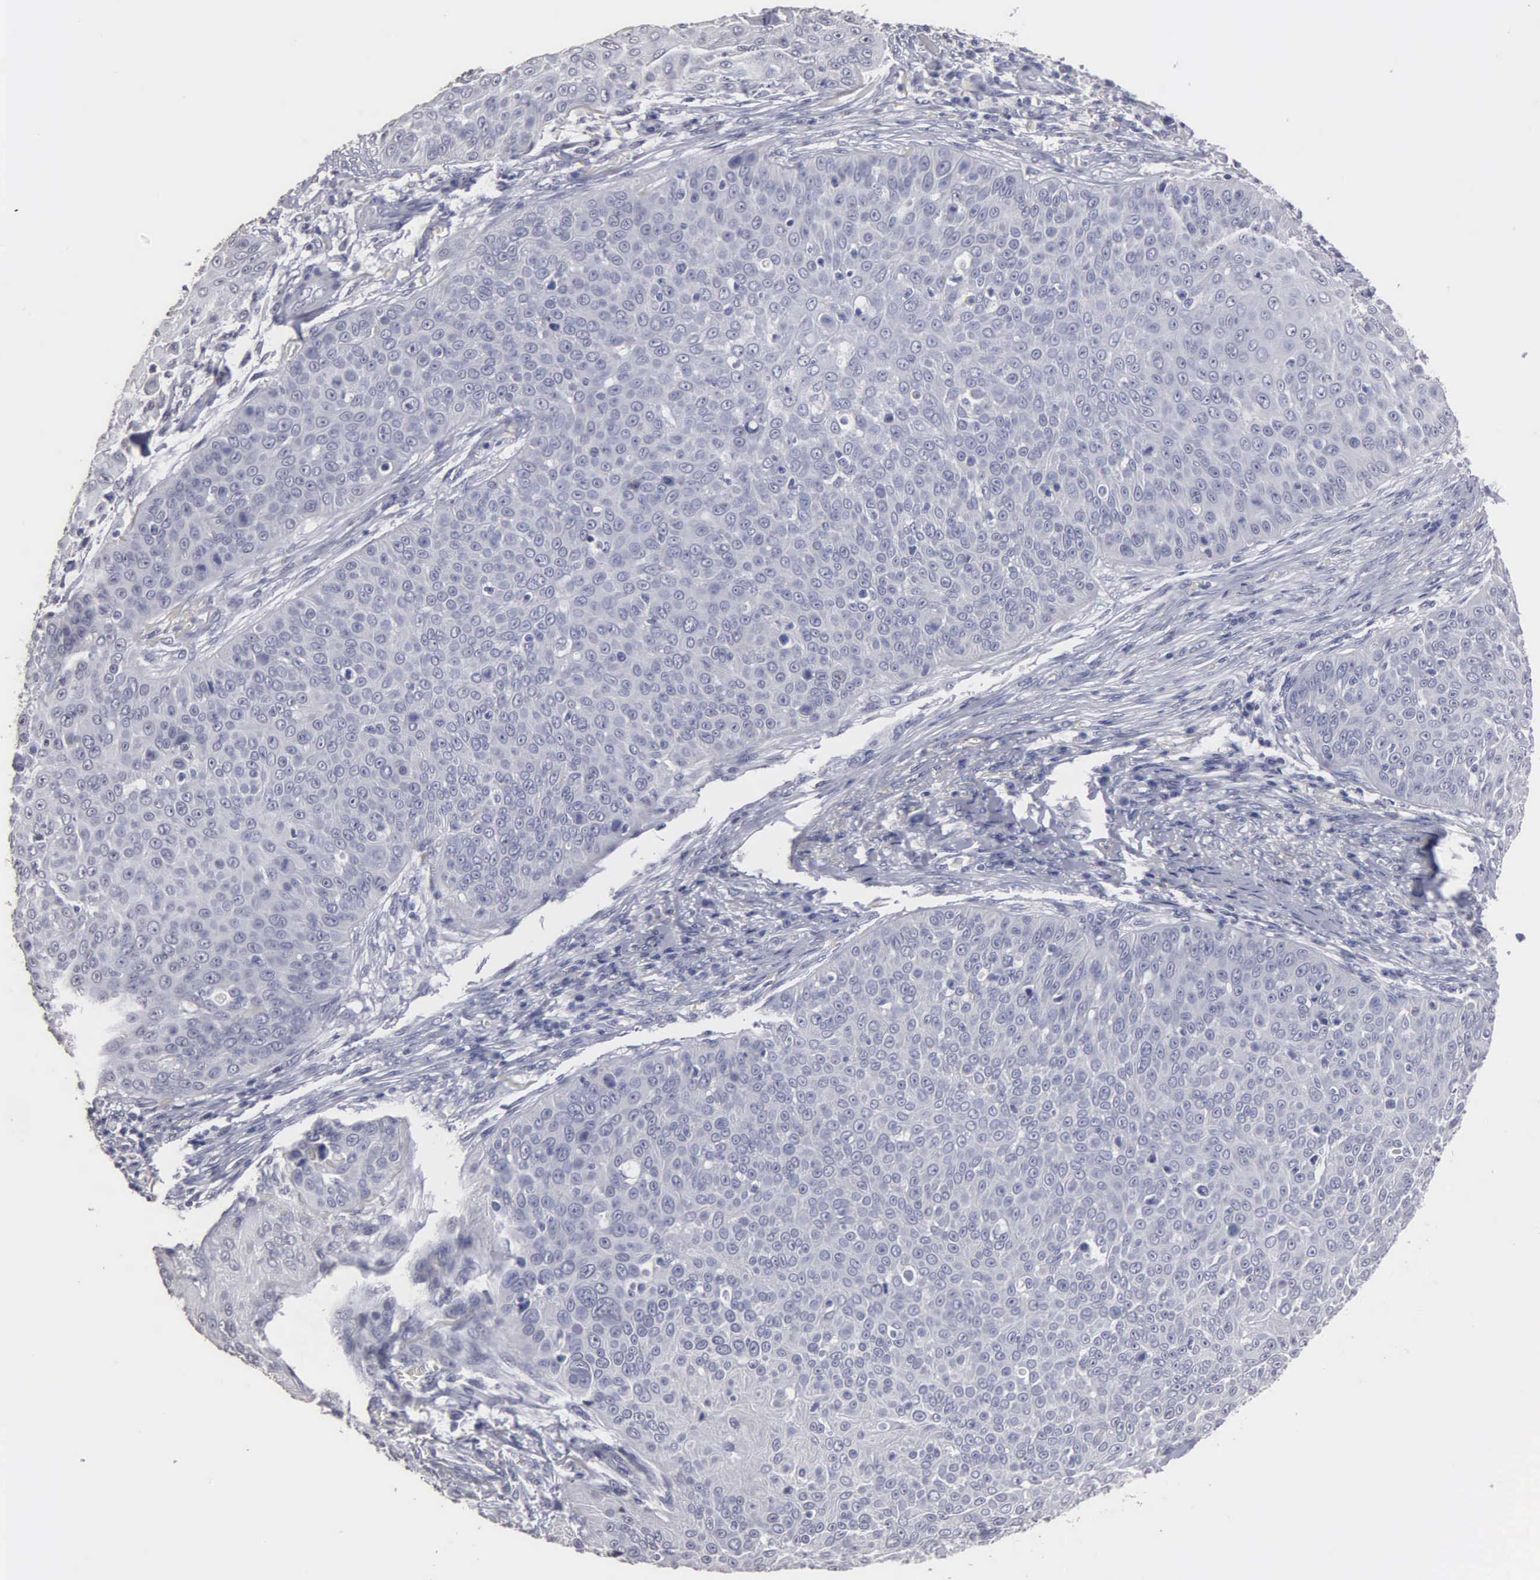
{"staining": {"intensity": "negative", "quantity": "none", "location": "none"}, "tissue": "skin cancer", "cell_type": "Tumor cells", "image_type": "cancer", "snomed": [{"axis": "morphology", "description": "Squamous cell carcinoma, NOS"}, {"axis": "topography", "description": "Skin"}], "caption": "A micrograph of squamous cell carcinoma (skin) stained for a protein reveals no brown staining in tumor cells.", "gene": "UPB1", "patient": {"sex": "male", "age": 82}}